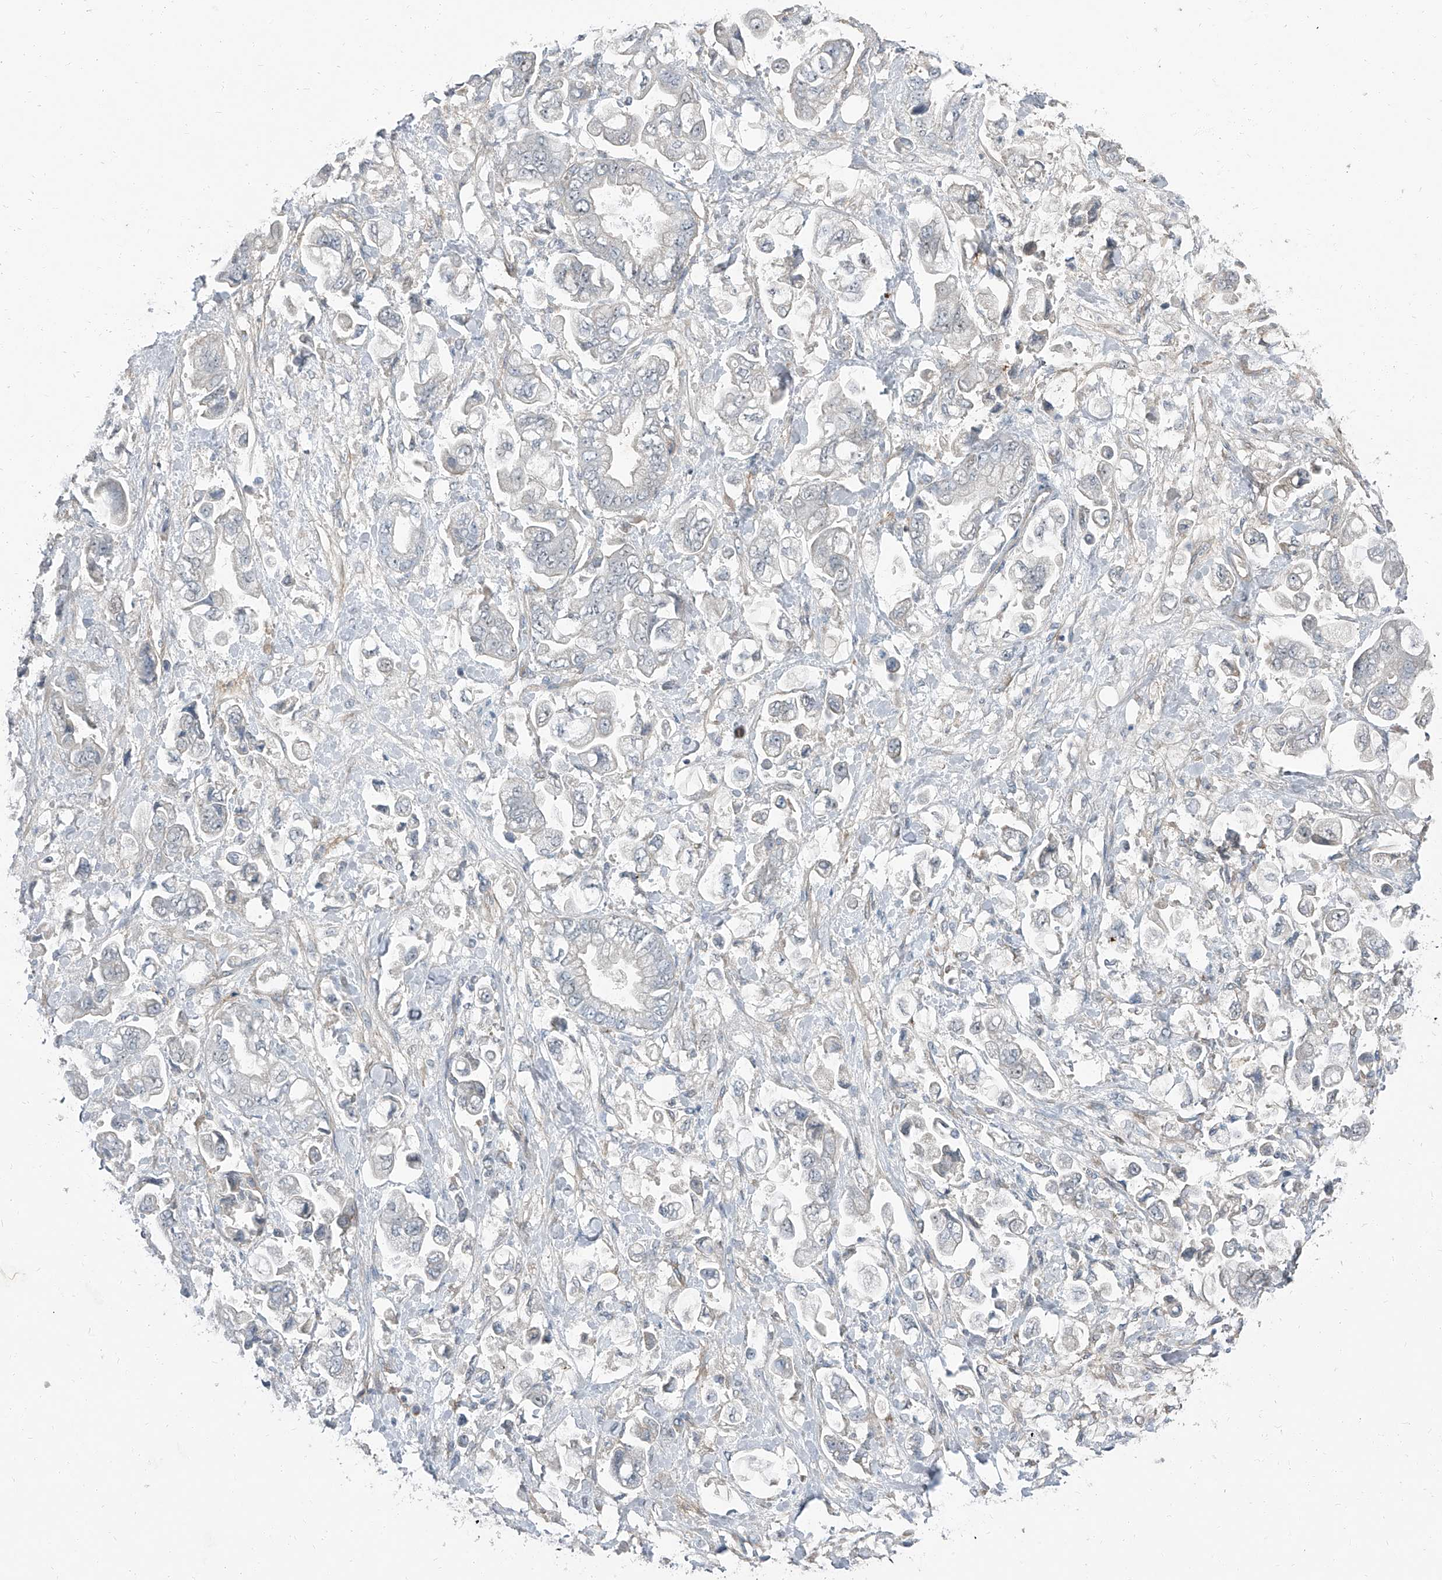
{"staining": {"intensity": "negative", "quantity": "none", "location": "none"}, "tissue": "stomach cancer", "cell_type": "Tumor cells", "image_type": "cancer", "snomed": [{"axis": "morphology", "description": "Normal tissue, NOS"}, {"axis": "morphology", "description": "Adenocarcinoma, NOS"}, {"axis": "topography", "description": "Stomach"}], "caption": "Photomicrograph shows no significant protein positivity in tumor cells of adenocarcinoma (stomach). The staining was performed using DAB to visualize the protein expression in brown, while the nuclei were stained in blue with hematoxylin (Magnification: 20x).", "gene": "HOXA3", "patient": {"sex": "male", "age": 62}}